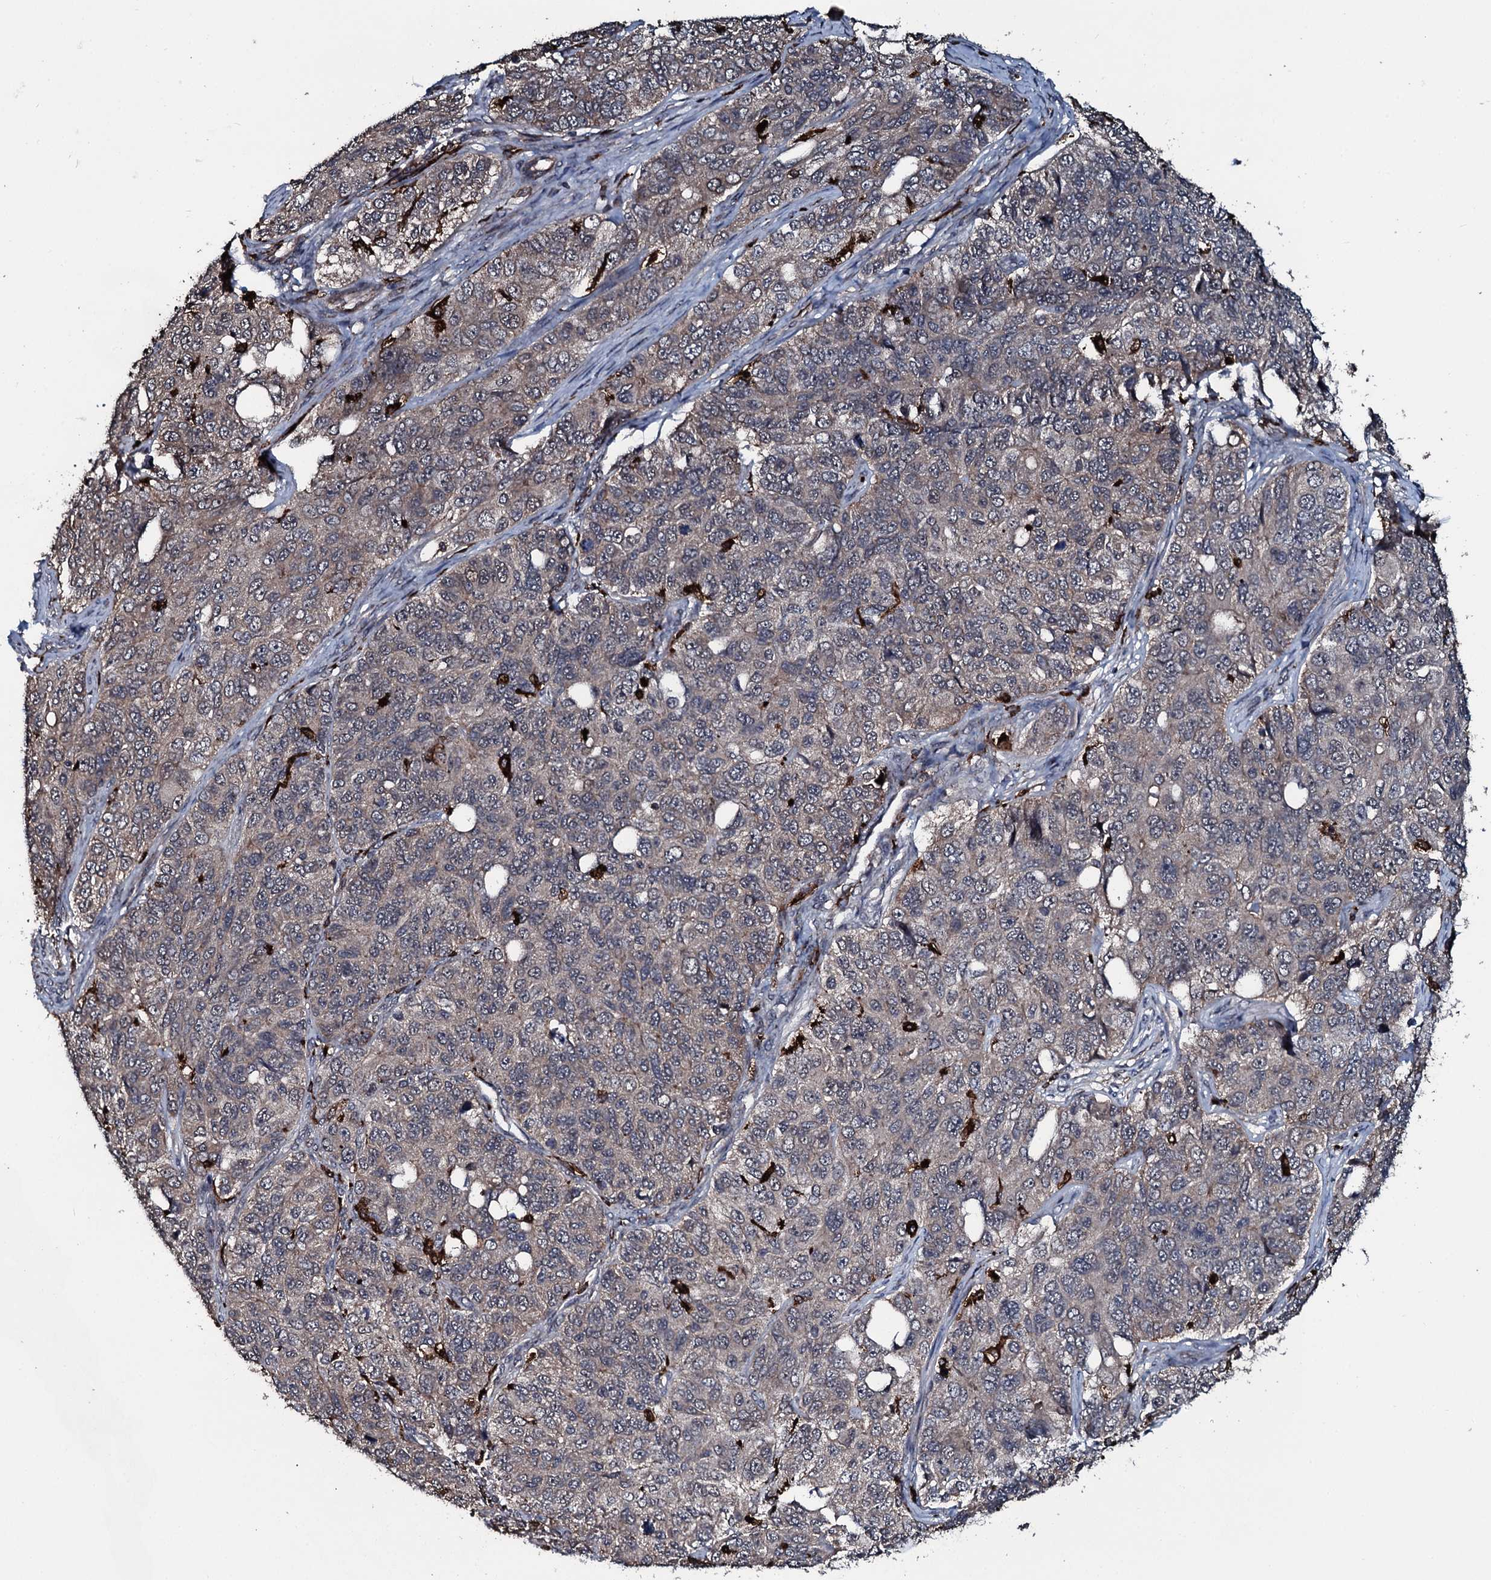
{"staining": {"intensity": "weak", "quantity": "<25%", "location": "cytoplasmic/membranous"}, "tissue": "ovarian cancer", "cell_type": "Tumor cells", "image_type": "cancer", "snomed": [{"axis": "morphology", "description": "Carcinoma, endometroid"}, {"axis": "topography", "description": "Ovary"}], "caption": "Immunohistochemical staining of ovarian cancer (endometroid carcinoma) reveals no significant staining in tumor cells.", "gene": "TPGS2", "patient": {"sex": "female", "age": 51}}